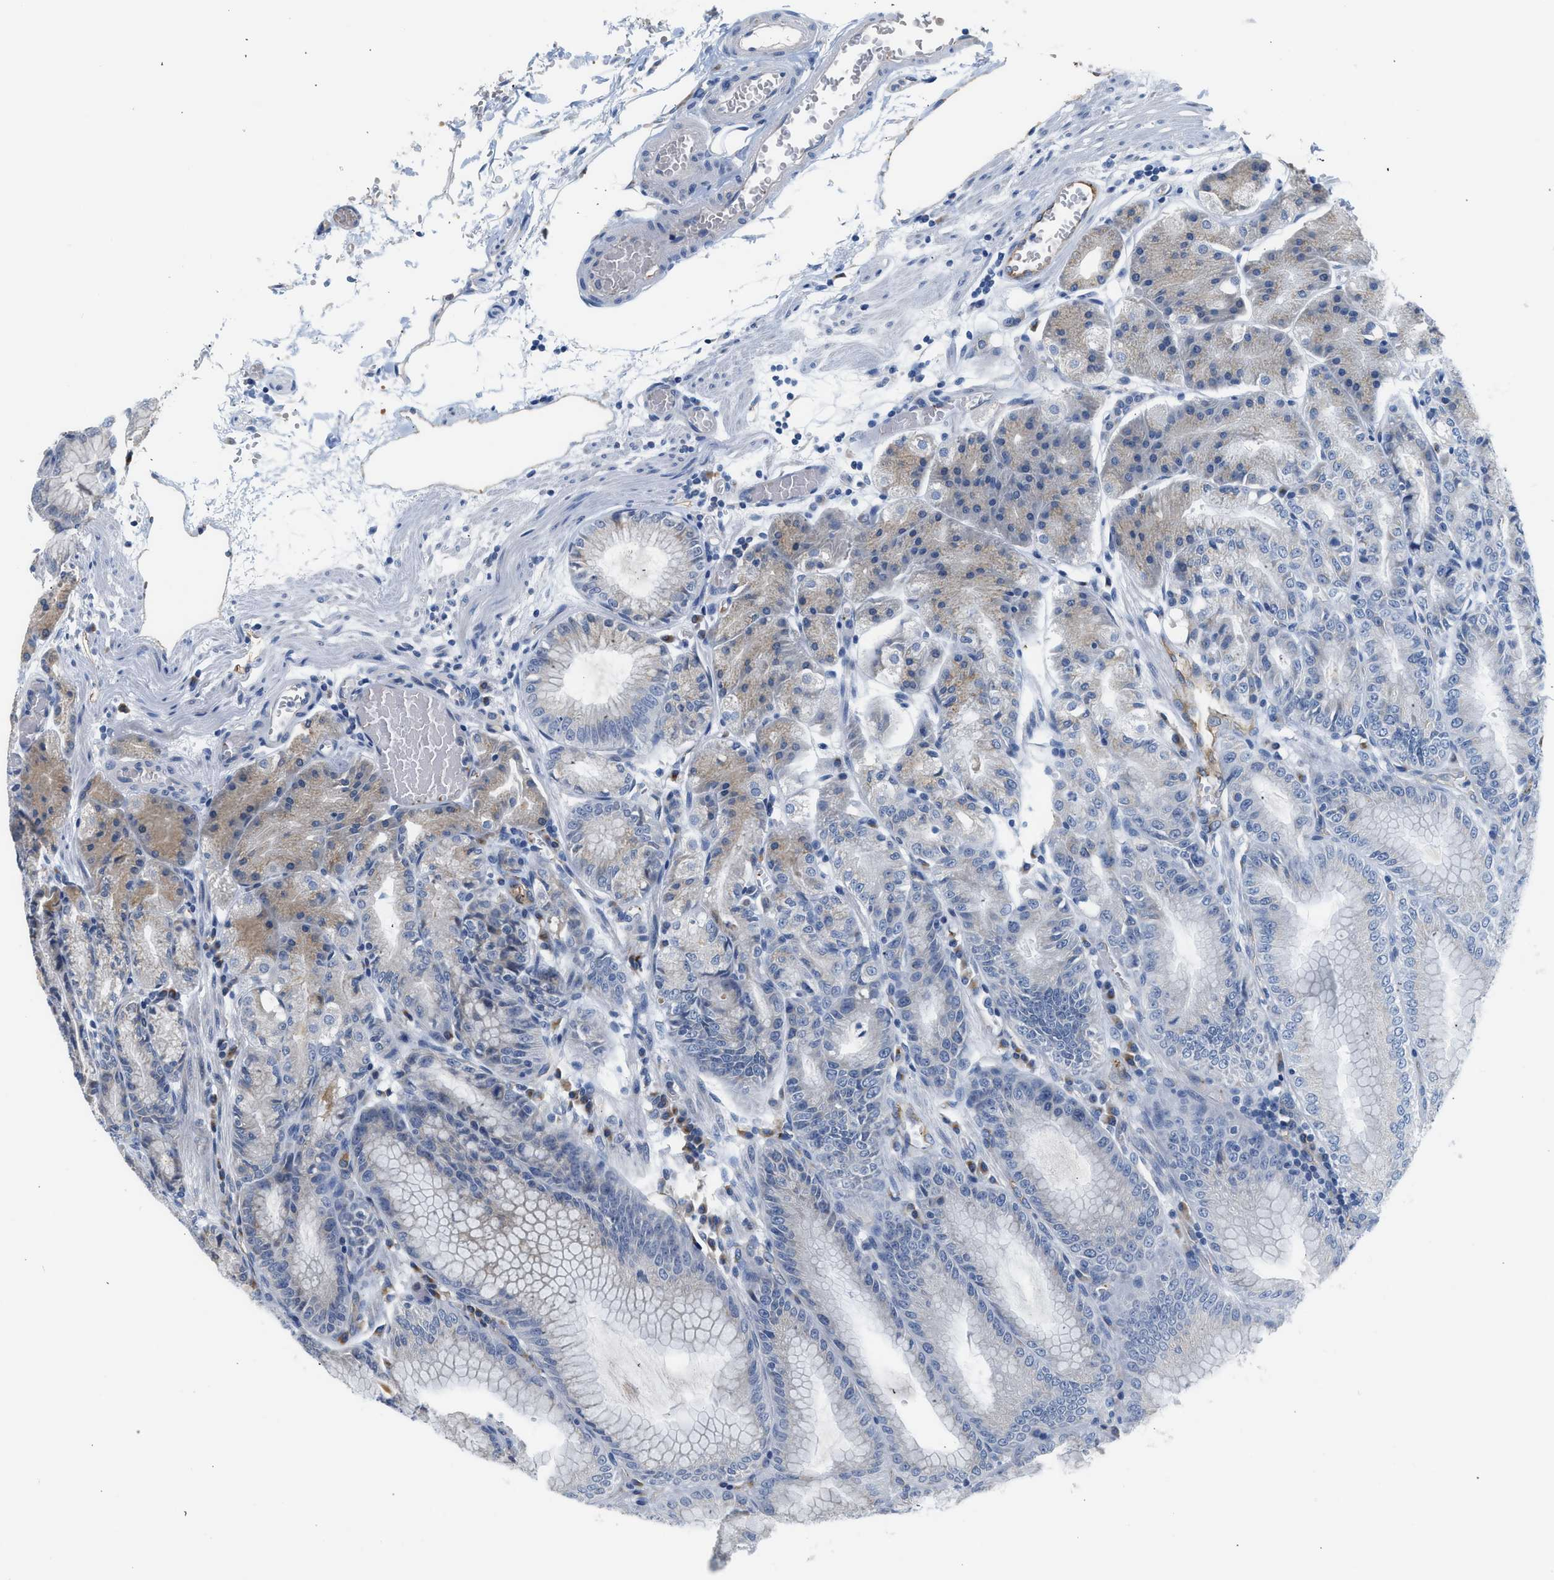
{"staining": {"intensity": "weak", "quantity": "<25%", "location": "cytoplasmic/membranous"}, "tissue": "stomach", "cell_type": "Glandular cells", "image_type": "normal", "snomed": [{"axis": "morphology", "description": "Normal tissue, NOS"}, {"axis": "topography", "description": "Stomach, lower"}], "caption": "High magnification brightfield microscopy of normal stomach stained with DAB (3,3'-diaminobenzidine) (brown) and counterstained with hematoxylin (blue): glandular cells show no significant positivity. (DAB (3,3'-diaminobenzidine) immunohistochemistry (IHC) visualized using brightfield microscopy, high magnification).", "gene": "PIM1", "patient": {"sex": "male", "age": 71}}